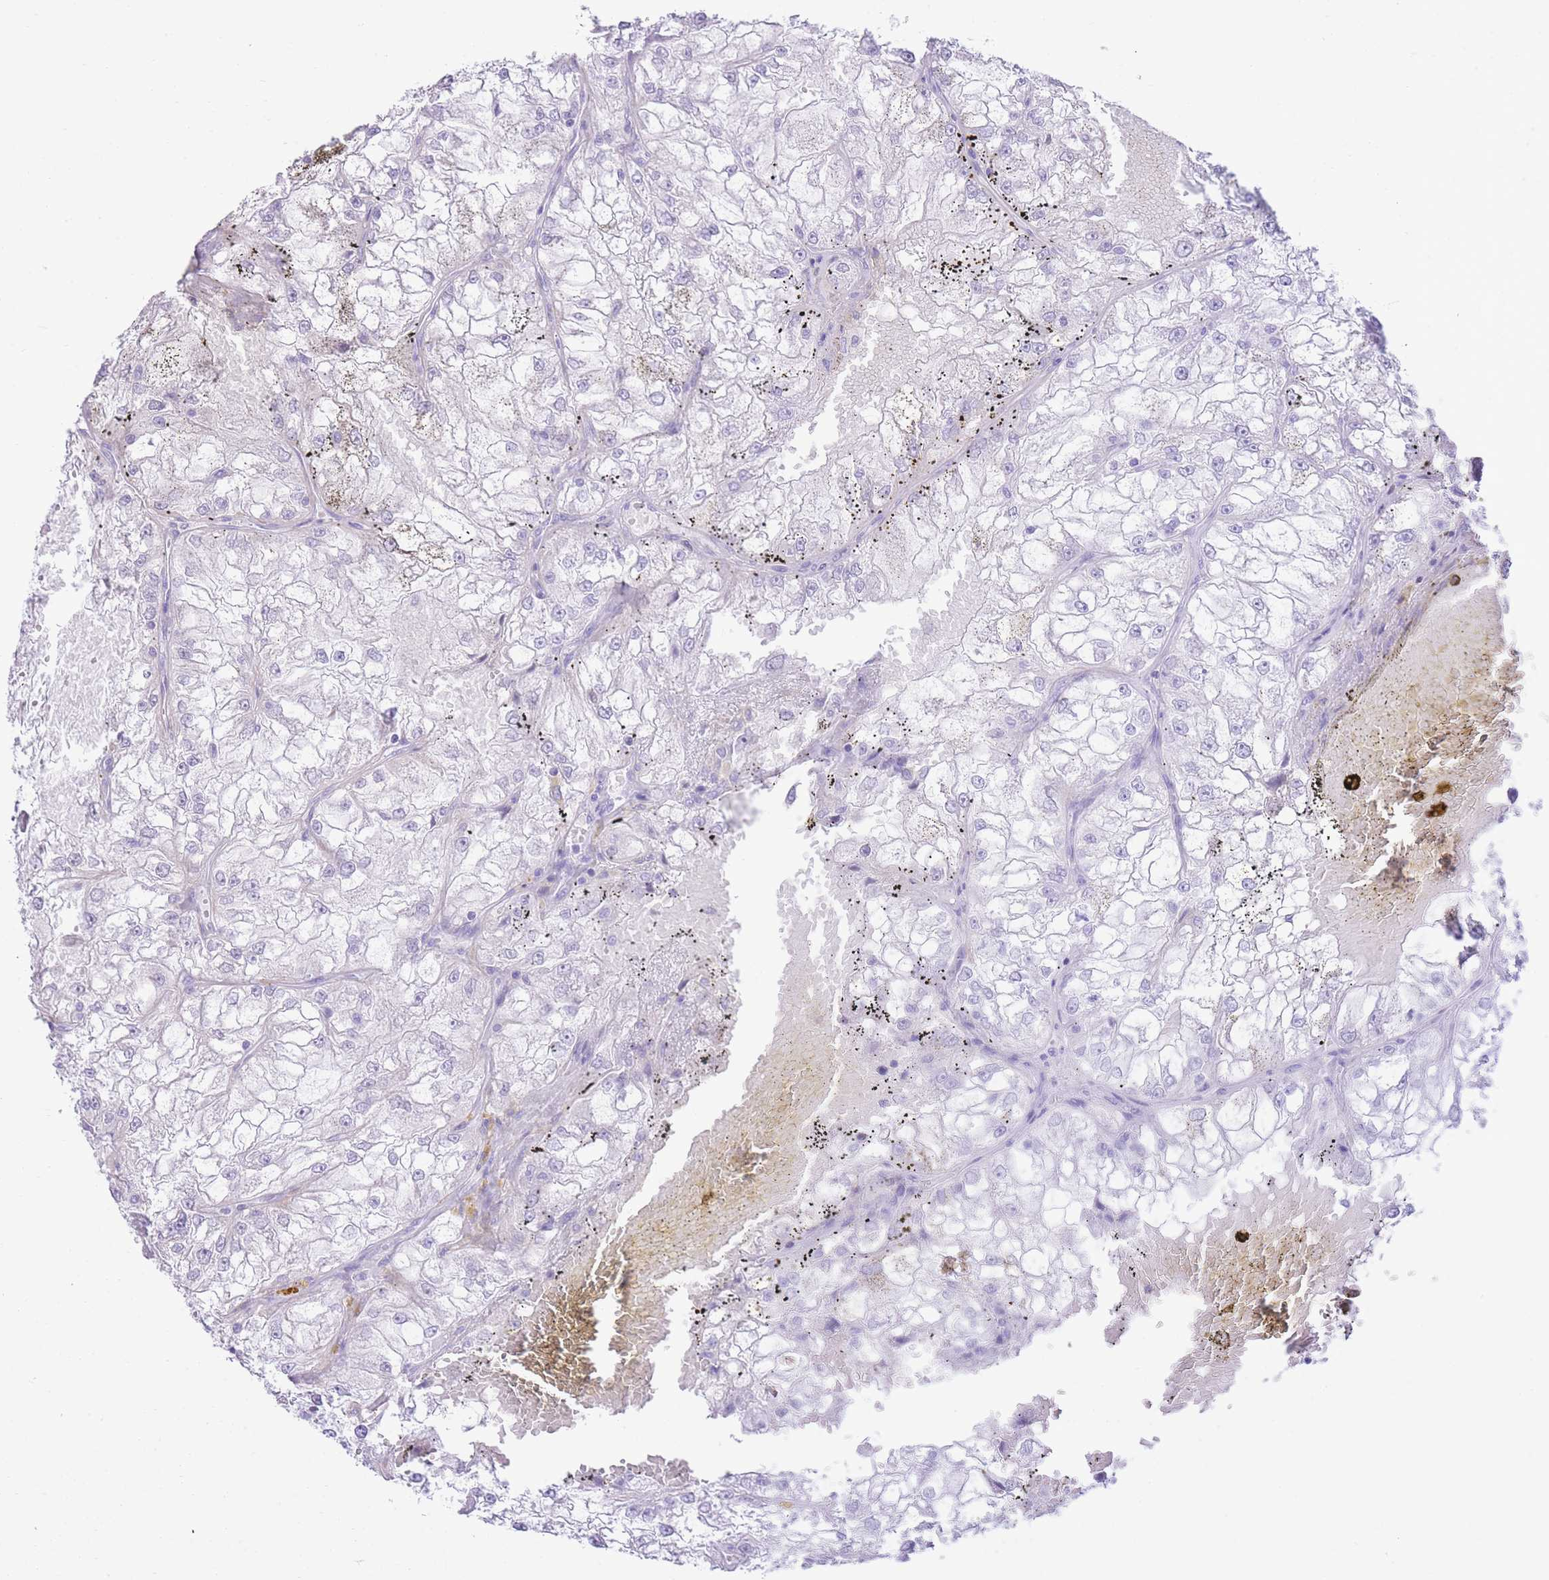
{"staining": {"intensity": "negative", "quantity": "none", "location": "none"}, "tissue": "renal cancer", "cell_type": "Tumor cells", "image_type": "cancer", "snomed": [{"axis": "morphology", "description": "Adenocarcinoma, NOS"}, {"axis": "topography", "description": "Kidney"}], "caption": "This is an immunohistochemistry image of human renal cancer. There is no staining in tumor cells.", "gene": "SLC4A4", "patient": {"sex": "female", "age": 72}}